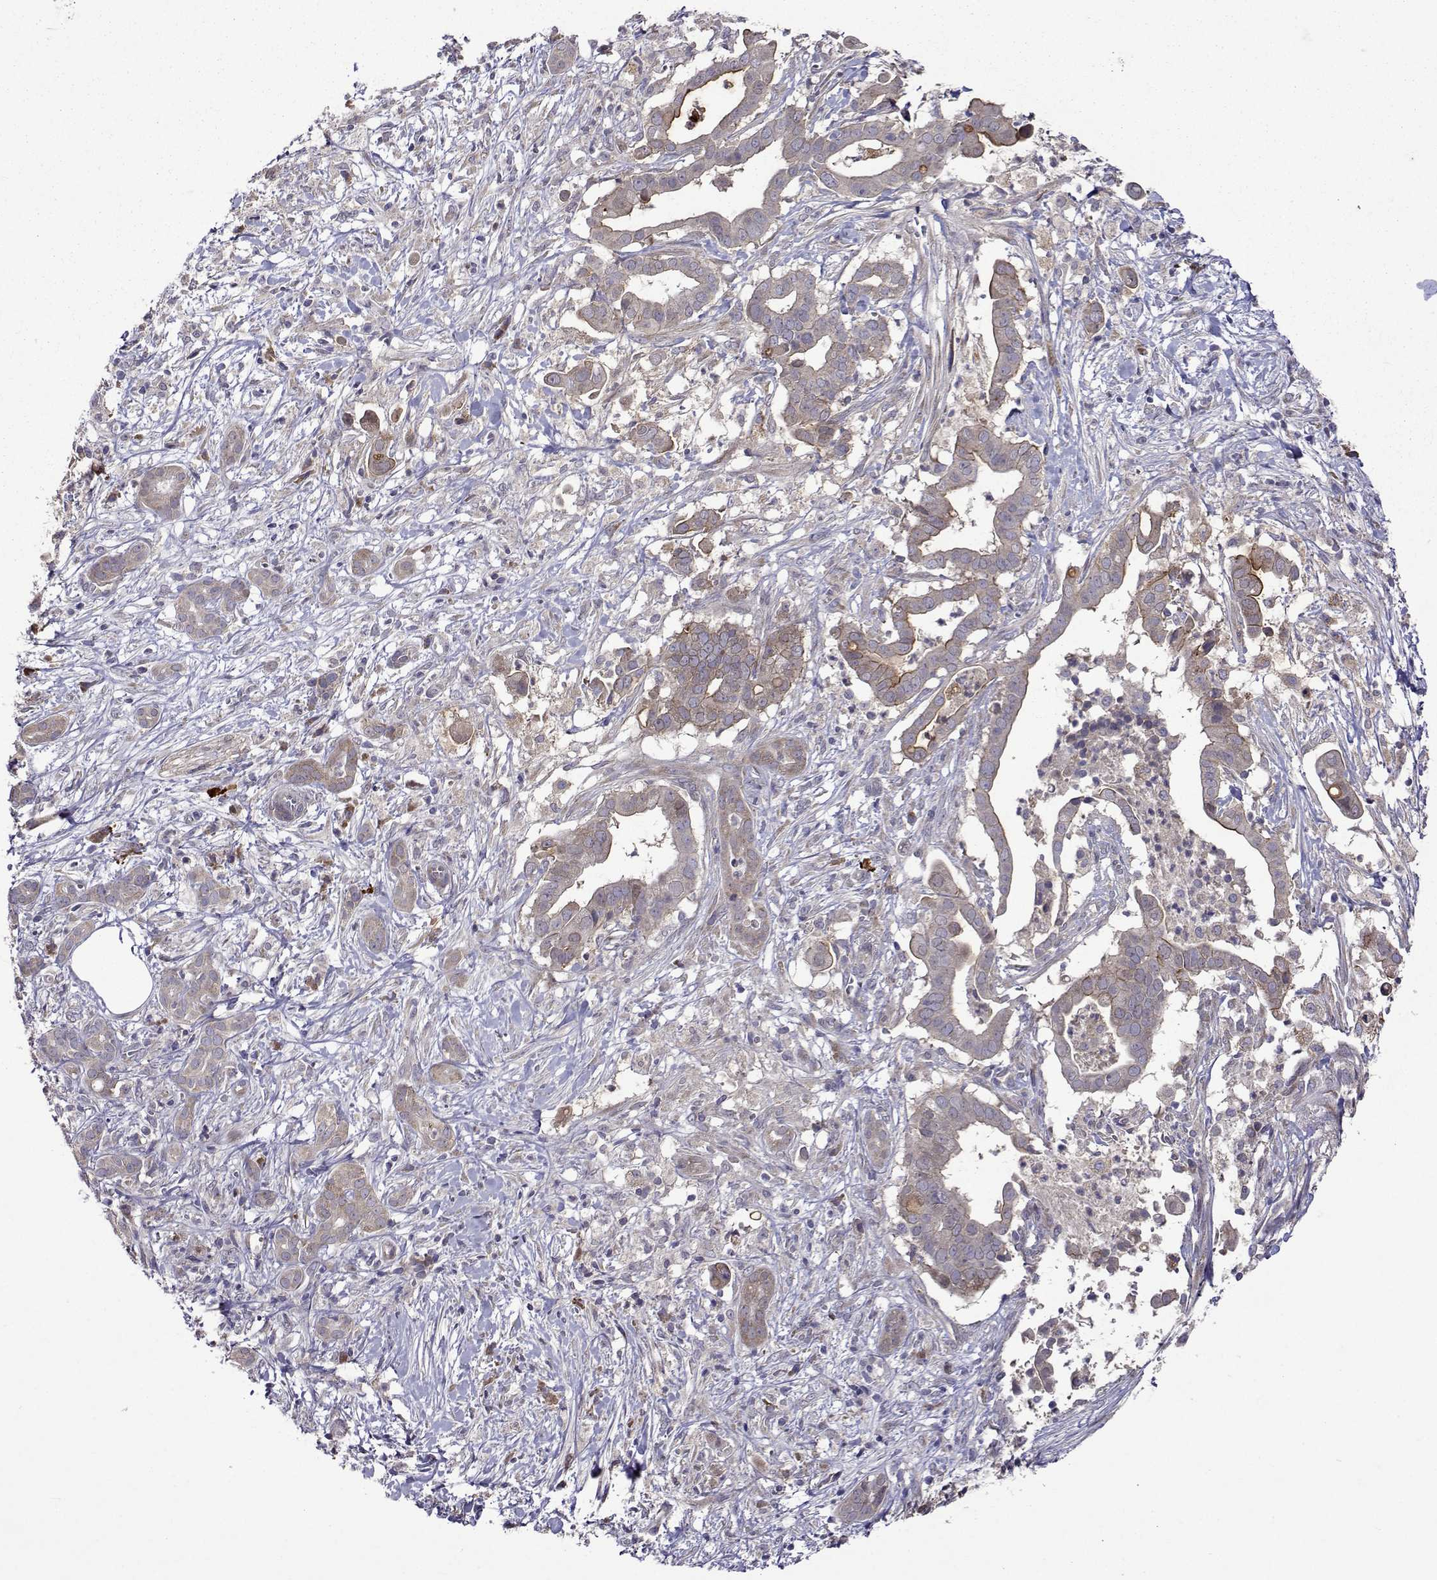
{"staining": {"intensity": "weak", "quantity": "25%-75%", "location": "cytoplasmic/membranous"}, "tissue": "pancreatic cancer", "cell_type": "Tumor cells", "image_type": "cancer", "snomed": [{"axis": "morphology", "description": "Adenocarcinoma, NOS"}, {"axis": "topography", "description": "Pancreas"}], "caption": "Pancreatic adenocarcinoma stained for a protein (brown) shows weak cytoplasmic/membranous positive staining in about 25%-75% of tumor cells.", "gene": "TARBP2", "patient": {"sex": "male", "age": 61}}